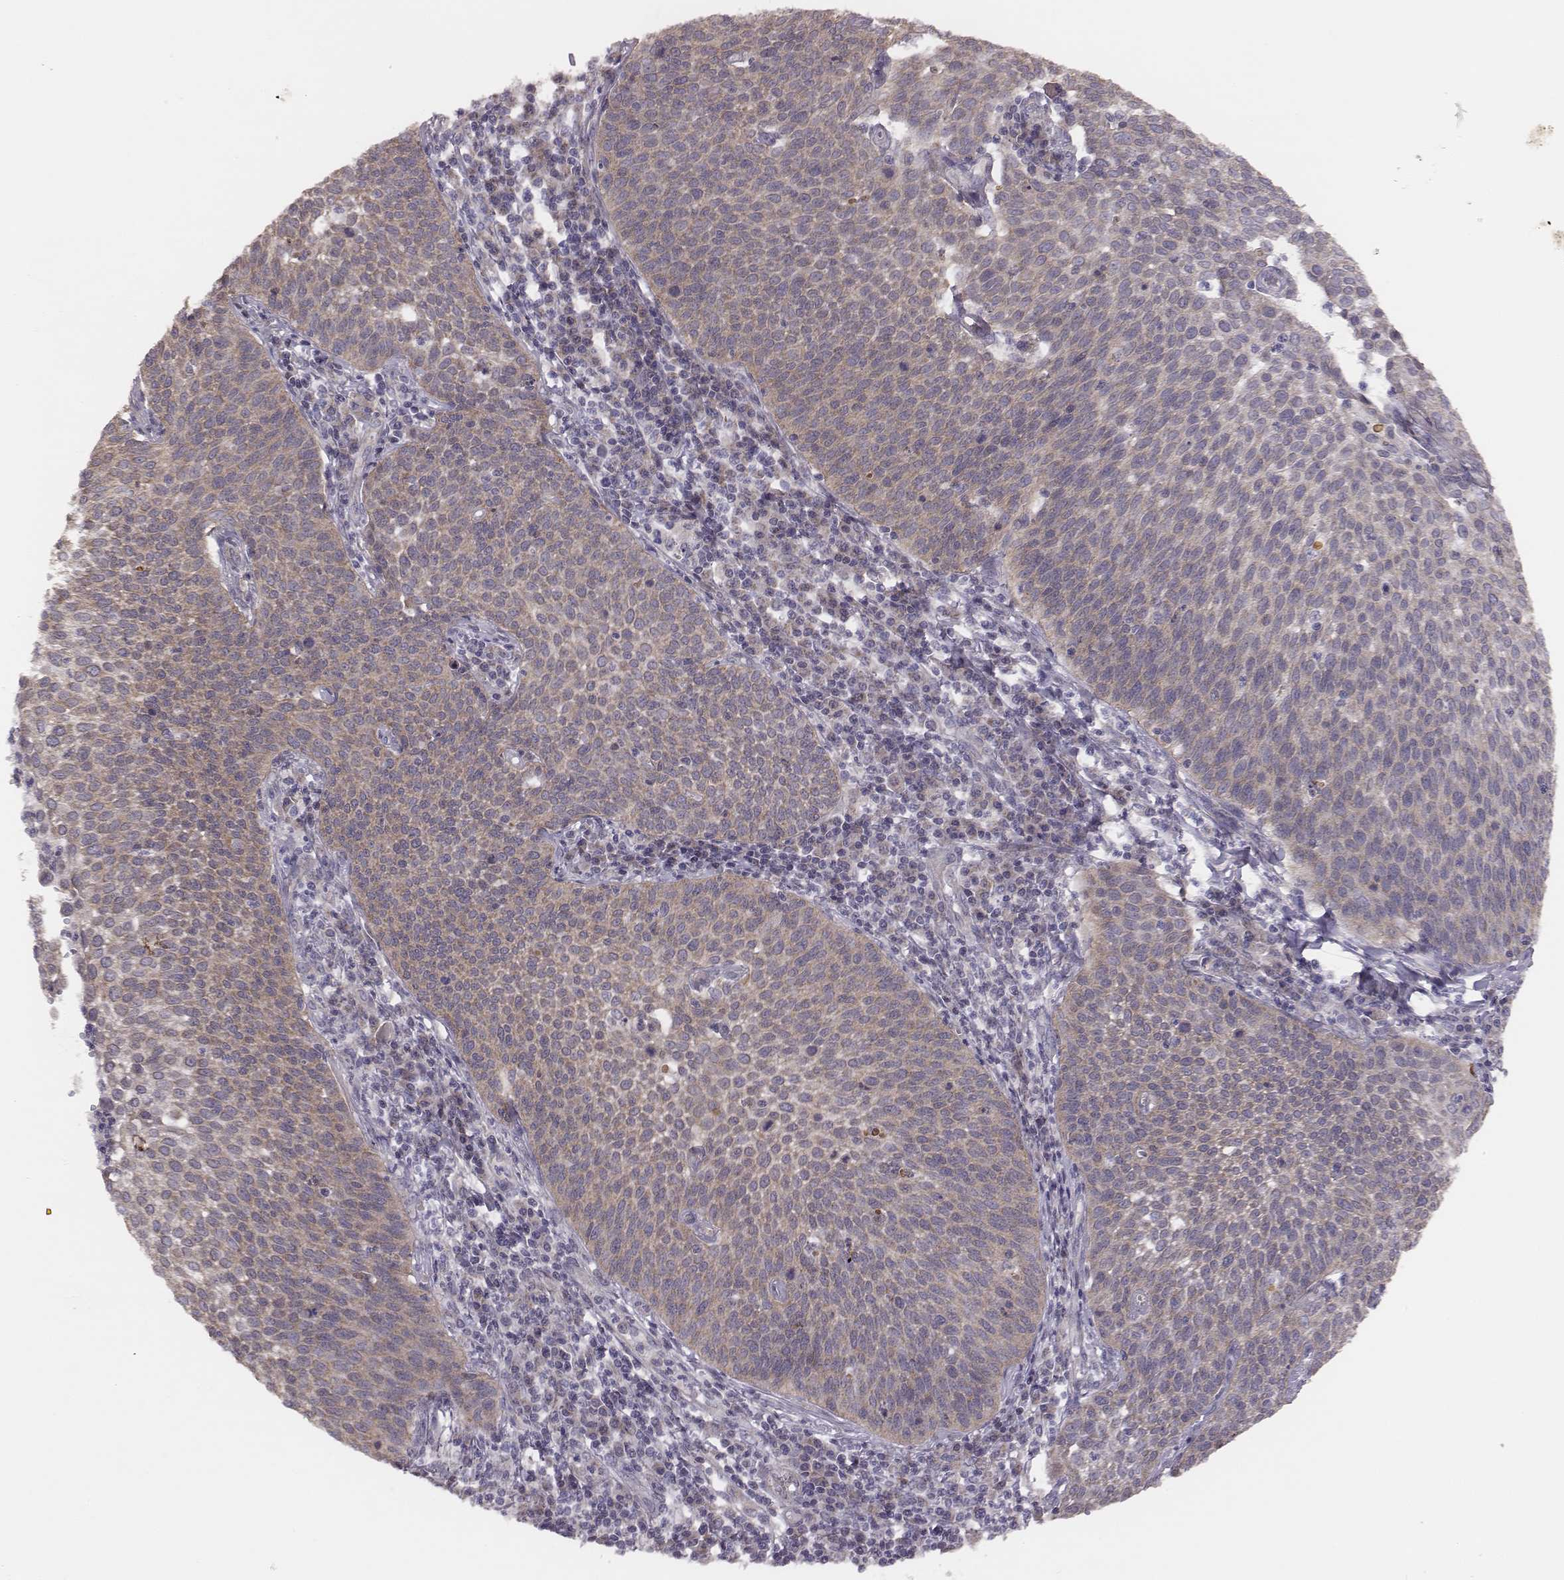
{"staining": {"intensity": "weak", "quantity": ">75%", "location": "cytoplasmic/membranous"}, "tissue": "cervical cancer", "cell_type": "Tumor cells", "image_type": "cancer", "snomed": [{"axis": "morphology", "description": "Squamous cell carcinoma, NOS"}, {"axis": "topography", "description": "Cervix"}], "caption": "The photomicrograph exhibits staining of cervical squamous cell carcinoma, revealing weak cytoplasmic/membranous protein expression (brown color) within tumor cells. (brown staining indicates protein expression, while blue staining denotes nuclei).", "gene": "HAVCR1", "patient": {"sex": "female", "age": 34}}